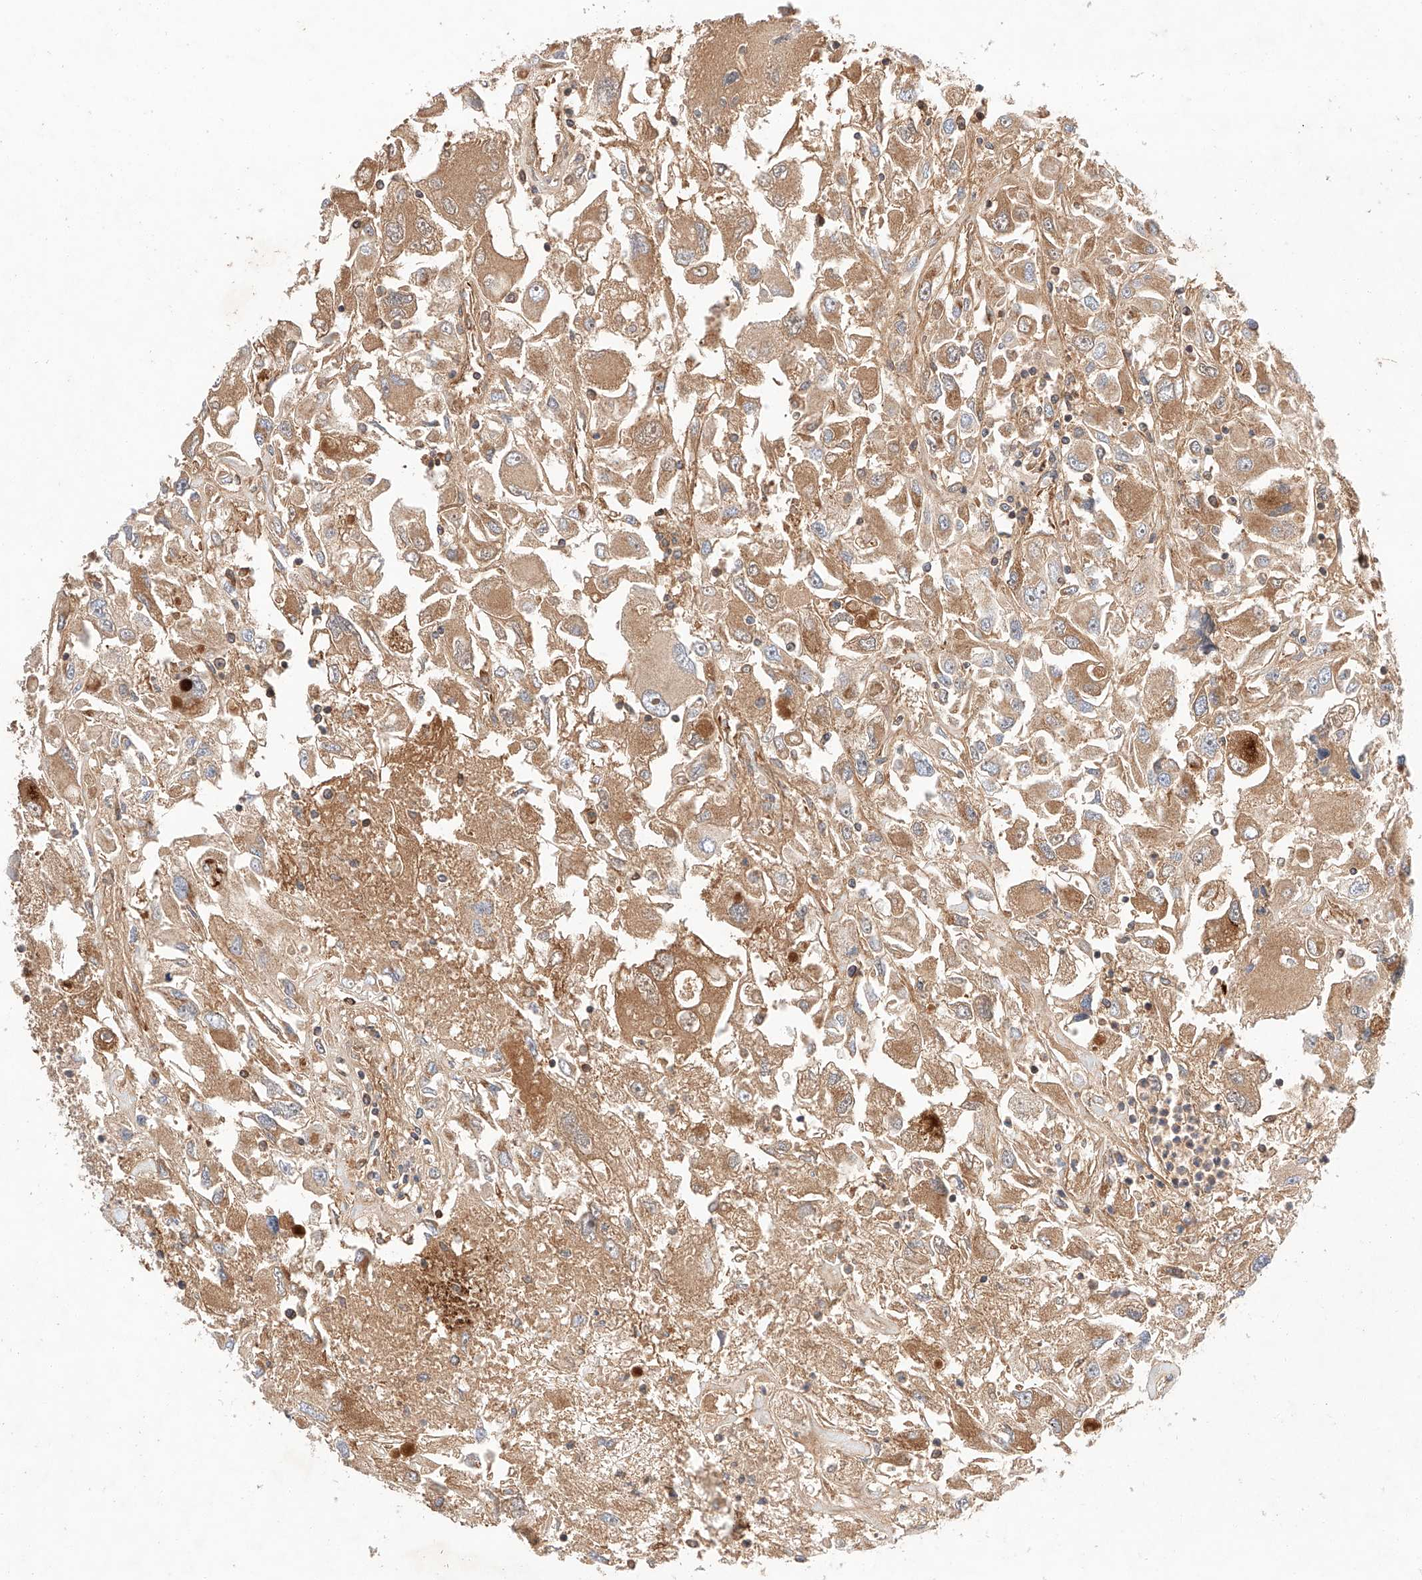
{"staining": {"intensity": "moderate", "quantity": ">75%", "location": "cytoplasmic/membranous"}, "tissue": "renal cancer", "cell_type": "Tumor cells", "image_type": "cancer", "snomed": [{"axis": "morphology", "description": "Adenocarcinoma, NOS"}, {"axis": "topography", "description": "Kidney"}], "caption": "Moderate cytoplasmic/membranous positivity is seen in approximately >75% of tumor cells in renal cancer (adenocarcinoma). (DAB (3,3'-diaminobenzidine) IHC, brown staining for protein, blue staining for nuclei).", "gene": "RAB23", "patient": {"sex": "female", "age": 52}}